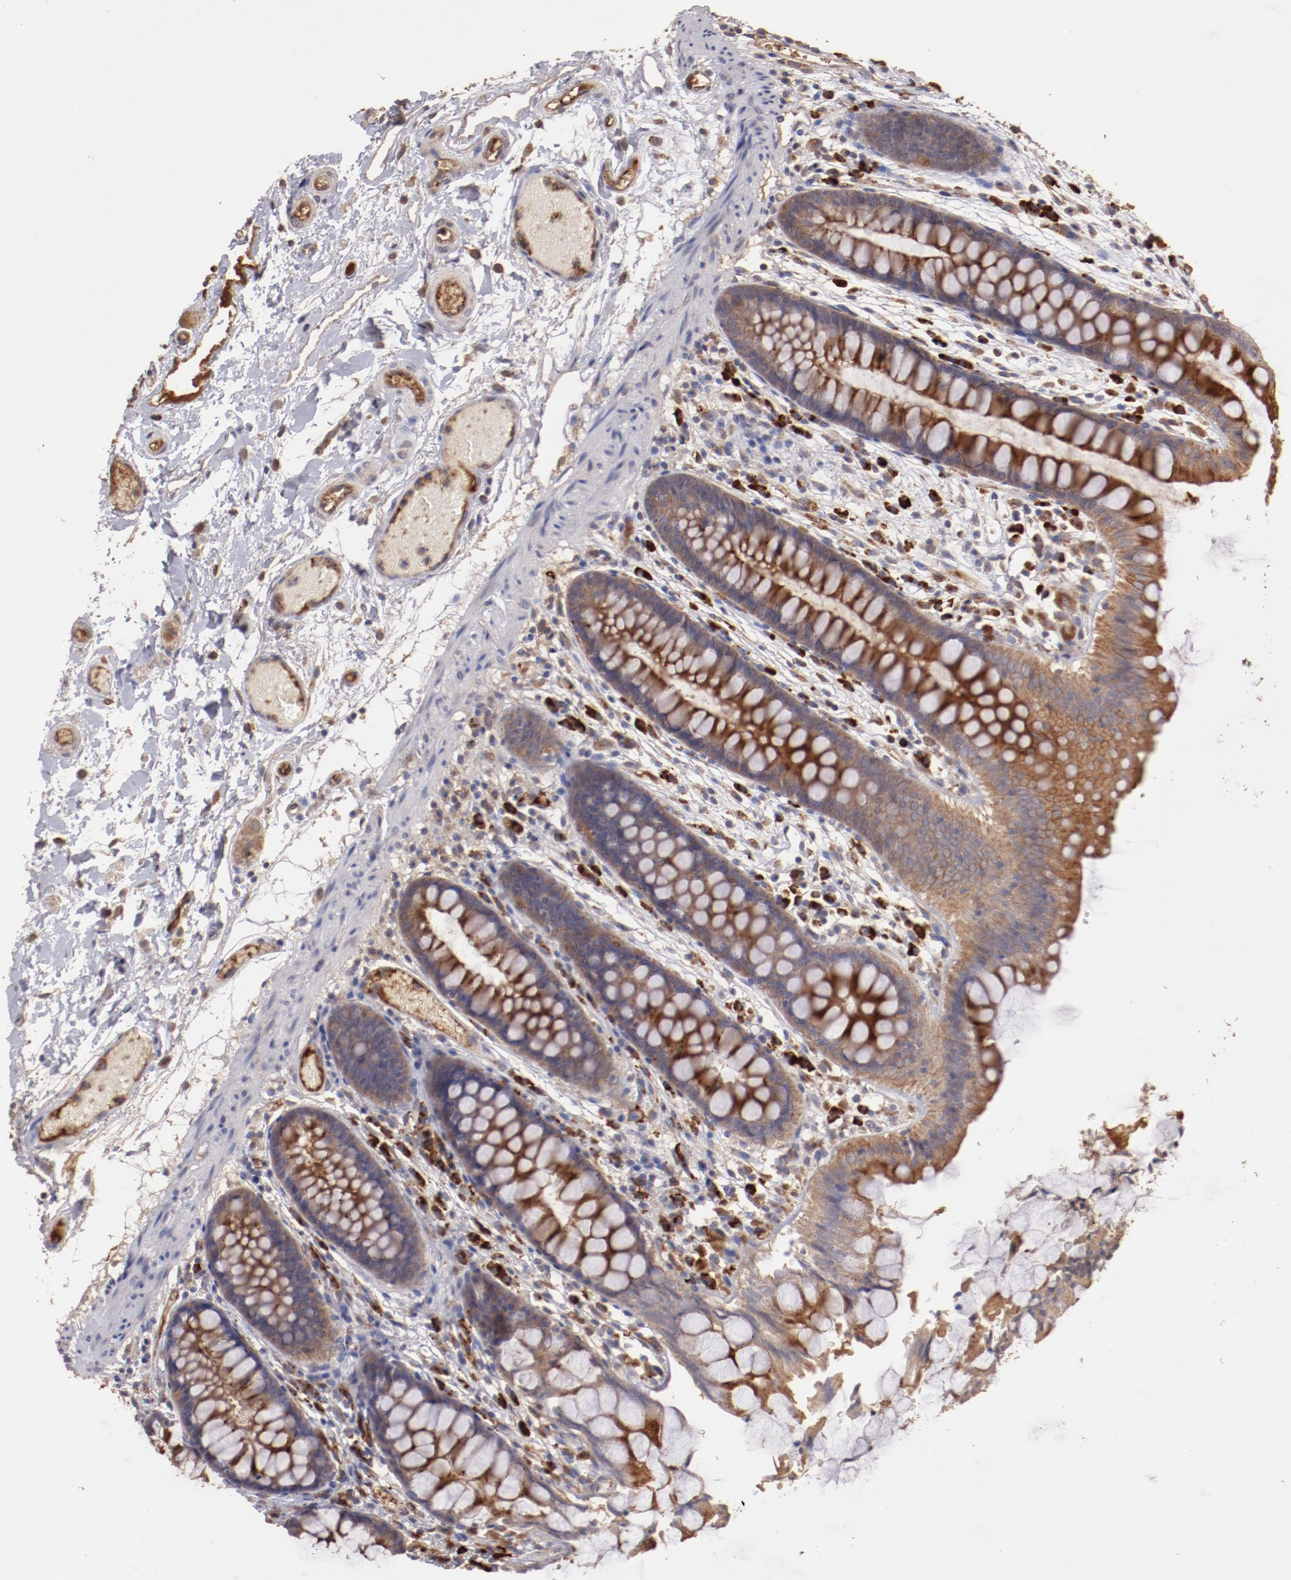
{"staining": {"intensity": "moderate", "quantity": ">75%", "location": "cytoplasmic/membranous"}, "tissue": "colon", "cell_type": "Endothelial cells", "image_type": "normal", "snomed": [{"axis": "morphology", "description": "Normal tissue, NOS"}, {"axis": "topography", "description": "Smooth muscle"}, {"axis": "topography", "description": "Colon"}], "caption": "High-magnification brightfield microscopy of benign colon stained with DAB (3,3'-diaminobenzidine) (brown) and counterstained with hematoxylin (blue). endothelial cells exhibit moderate cytoplasmic/membranous expression is identified in about>75% of cells.", "gene": "SRRD", "patient": {"sex": "male", "age": 67}}